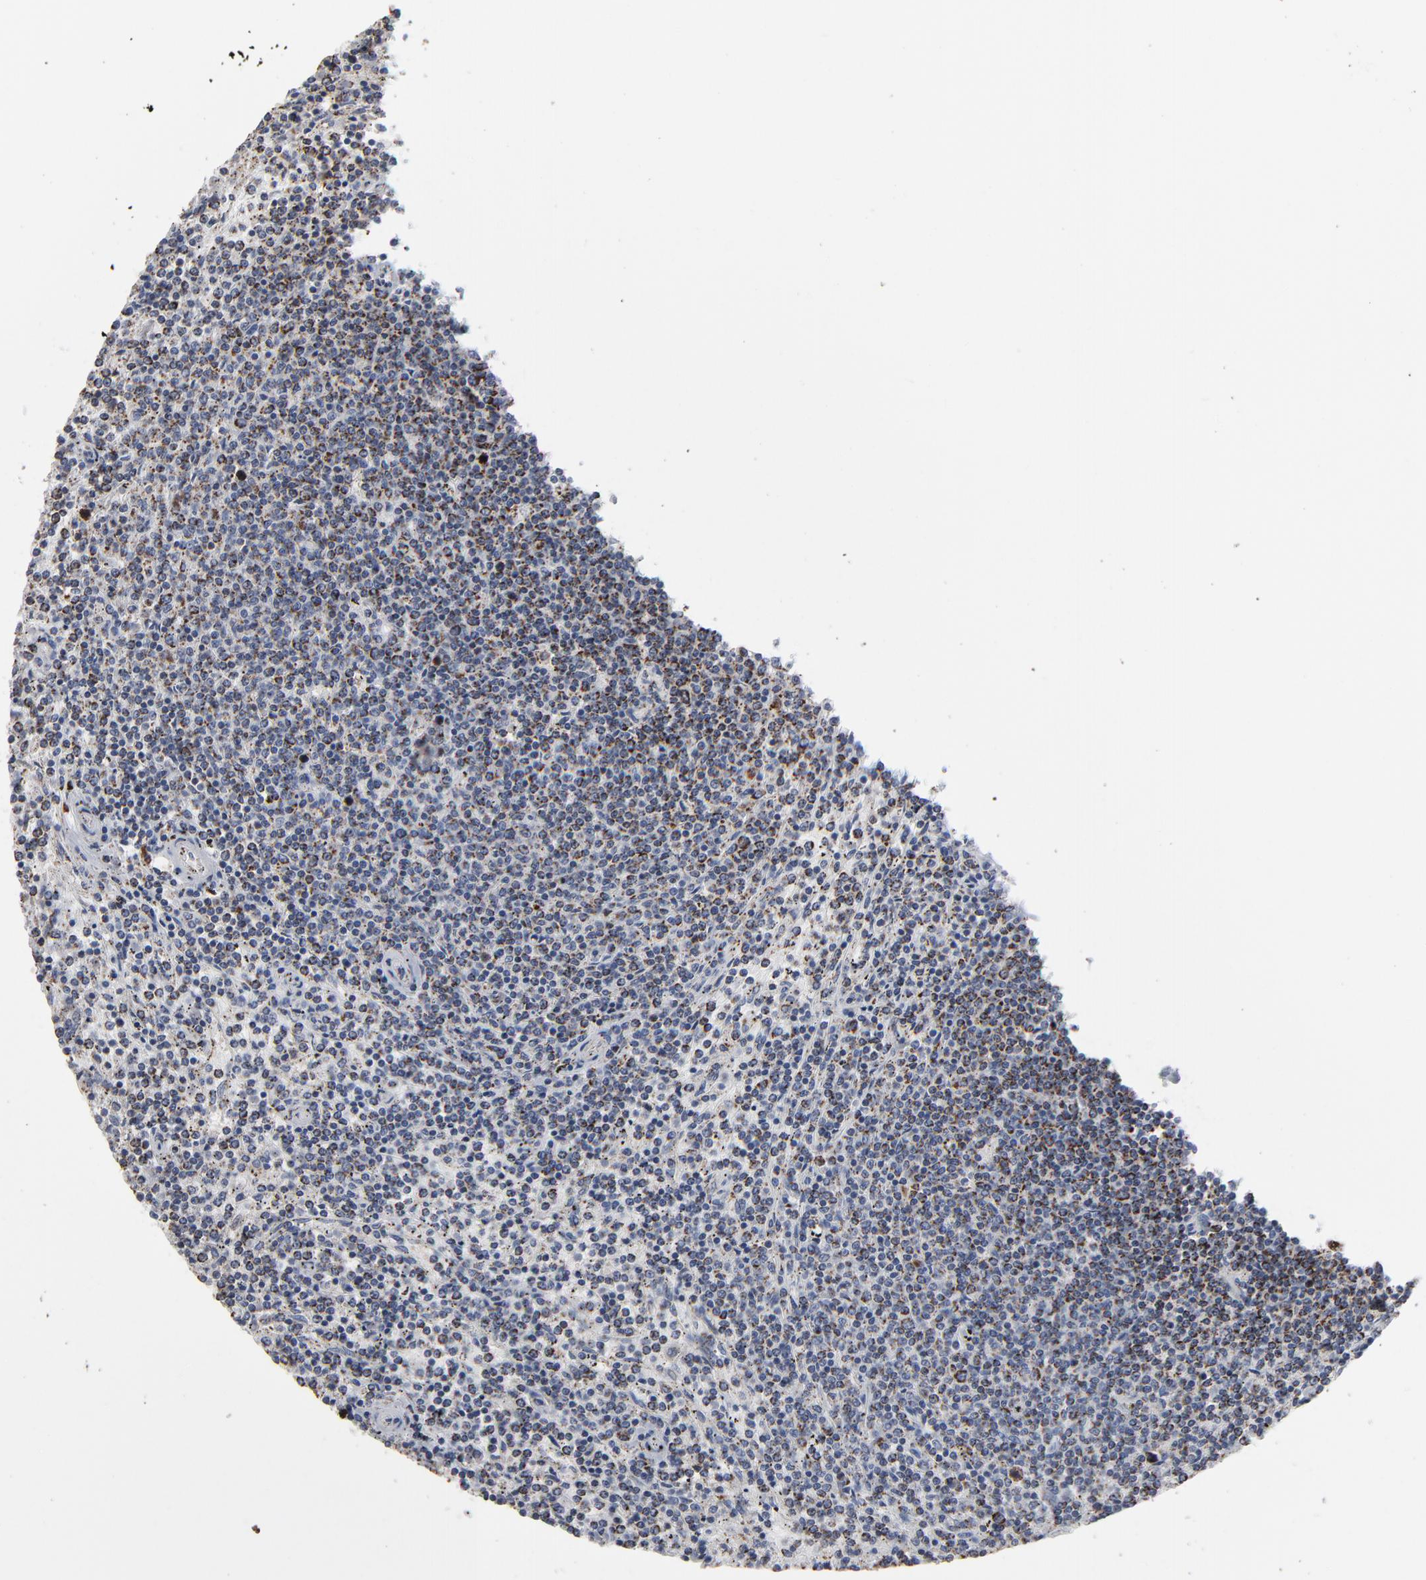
{"staining": {"intensity": "strong", "quantity": "25%-75%", "location": "cytoplasmic/membranous"}, "tissue": "lymphoma", "cell_type": "Tumor cells", "image_type": "cancer", "snomed": [{"axis": "morphology", "description": "Malignant lymphoma, non-Hodgkin's type, Low grade"}, {"axis": "topography", "description": "Spleen"}], "caption": "There is high levels of strong cytoplasmic/membranous expression in tumor cells of lymphoma, as demonstrated by immunohistochemical staining (brown color).", "gene": "UQCRC1", "patient": {"sex": "female", "age": 50}}